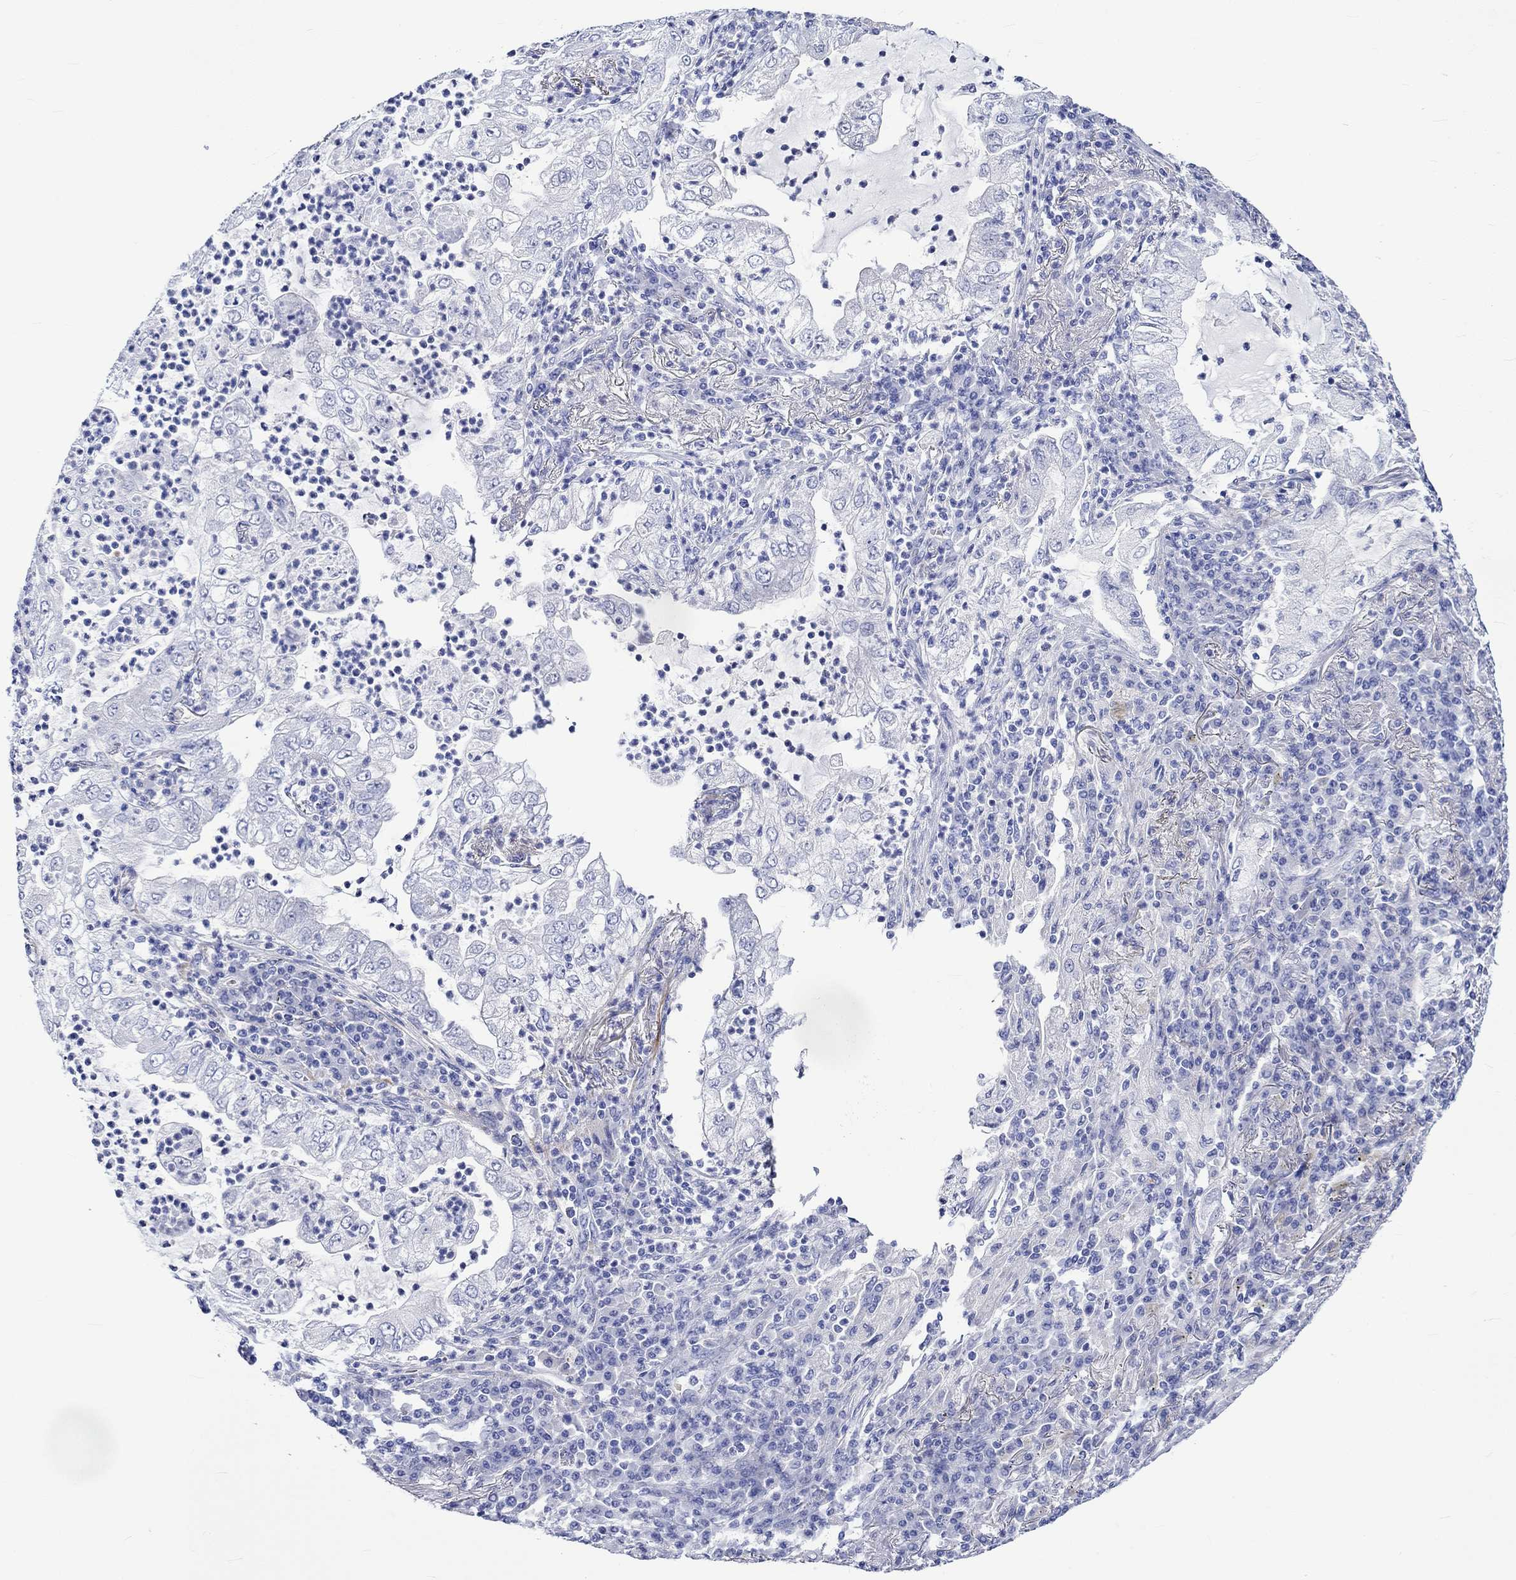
{"staining": {"intensity": "negative", "quantity": "none", "location": "none"}, "tissue": "lung cancer", "cell_type": "Tumor cells", "image_type": "cancer", "snomed": [{"axis": "morphology", "description": "Adenocarcinoma, NOS"}, {"axis": "topography", "description": "Lung"}], "caption": "Immunohistochemical staining of lung cancer displays no significant positivity in tumor cells.", "gene": "NRIP3", "patient": {"sex": "female", "age": 73}}